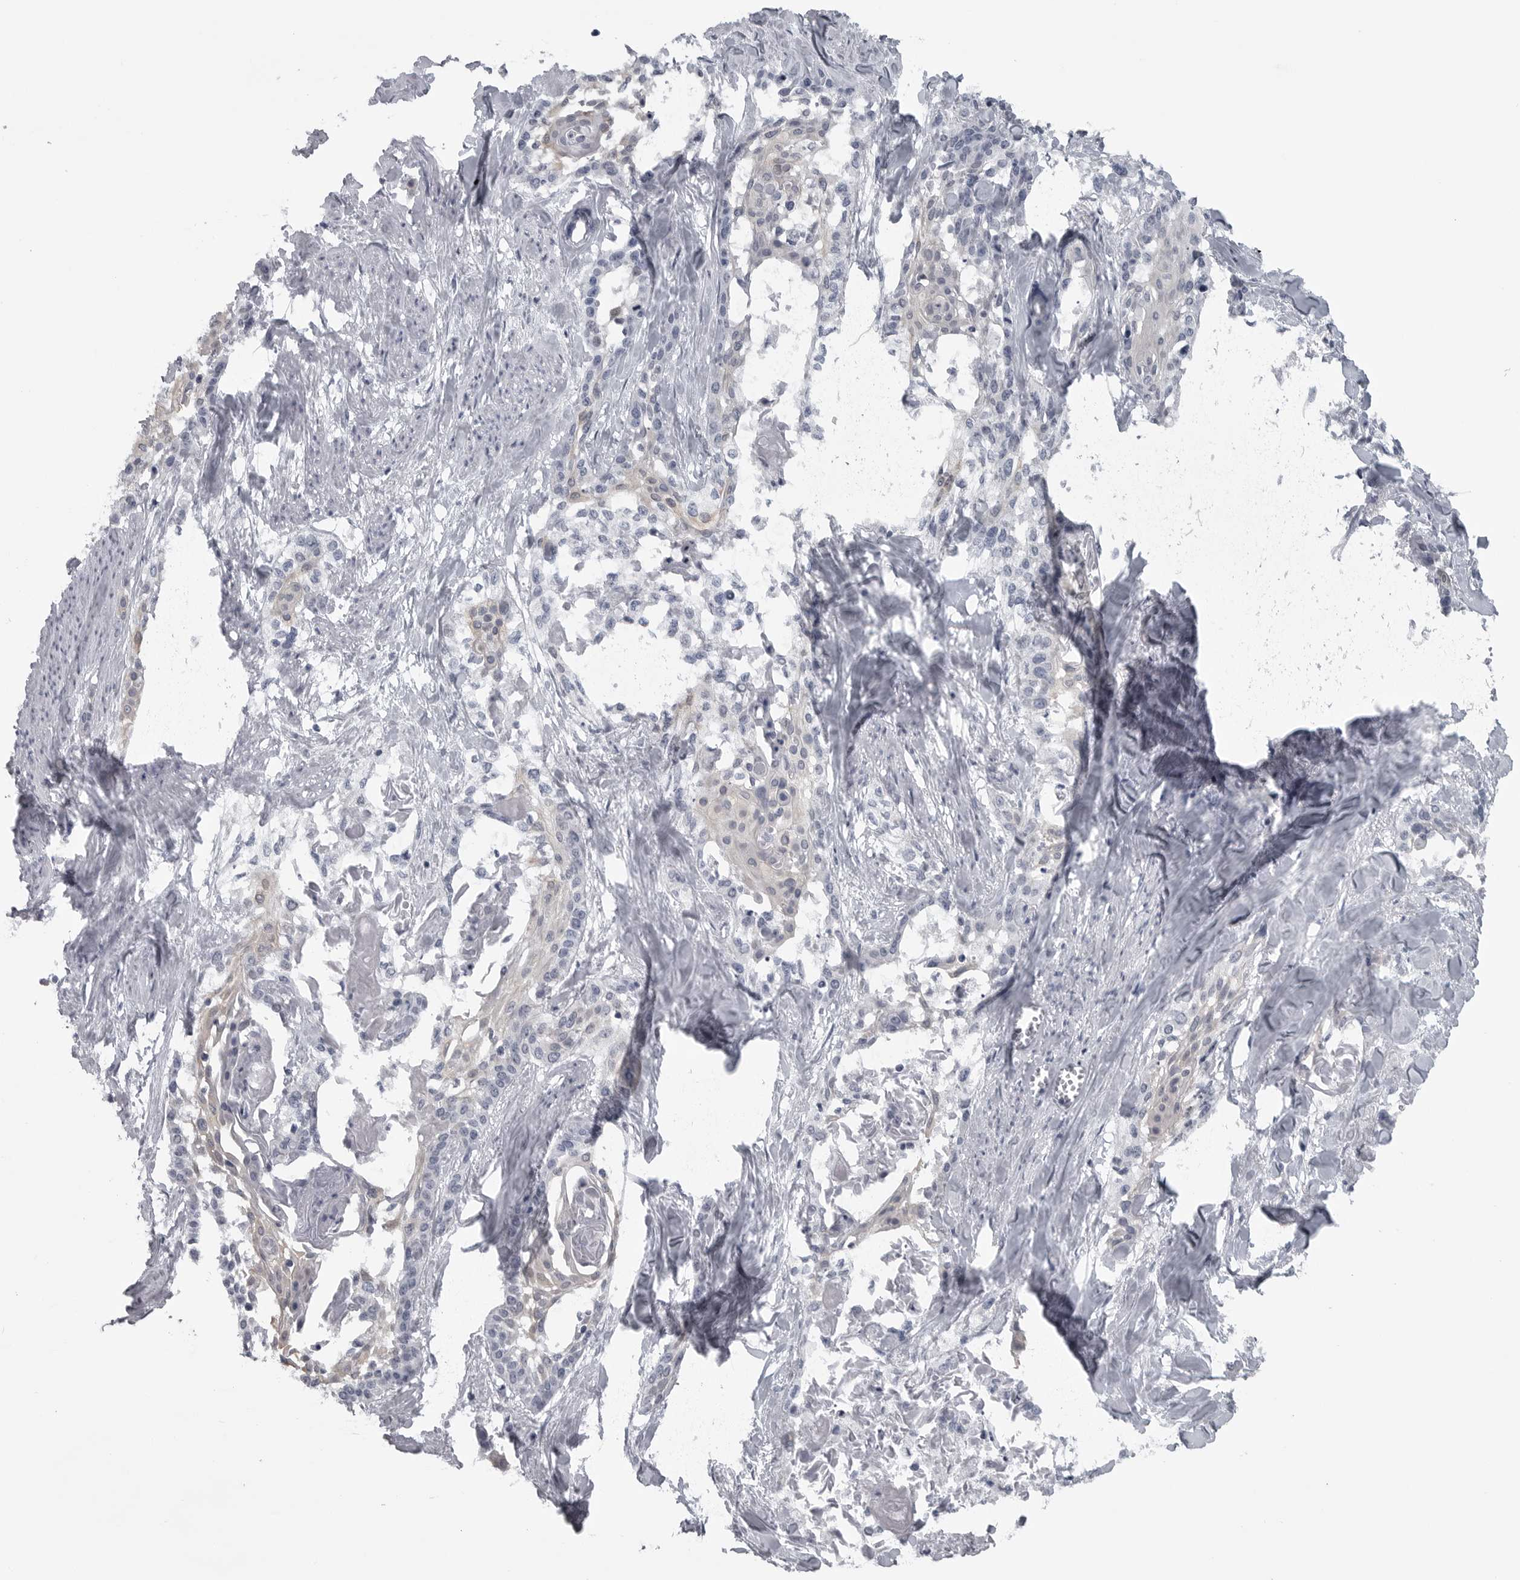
{"staining": {"intensity": "weak", "quantity": "<25%", "location": "cytoplasmic/membranous"}, "tissue": "cervical cancer", "cell_type": "Tumor cells", "image_type": "cancer", "snomed": [{"axis": "morphology", "description": "Squamous cell carcinoma, NOS"}, {"axis": "topography", "description": "Cervix"}], "caption": "Immunohistochemistry (IHC) histopathology image of squamous cell carcinoma (cervical) stained for a protein (brown), which displays no expression in tumor cells.", "gene": "LYSMD1", "patient": {"sex": "female", "age": 57}}